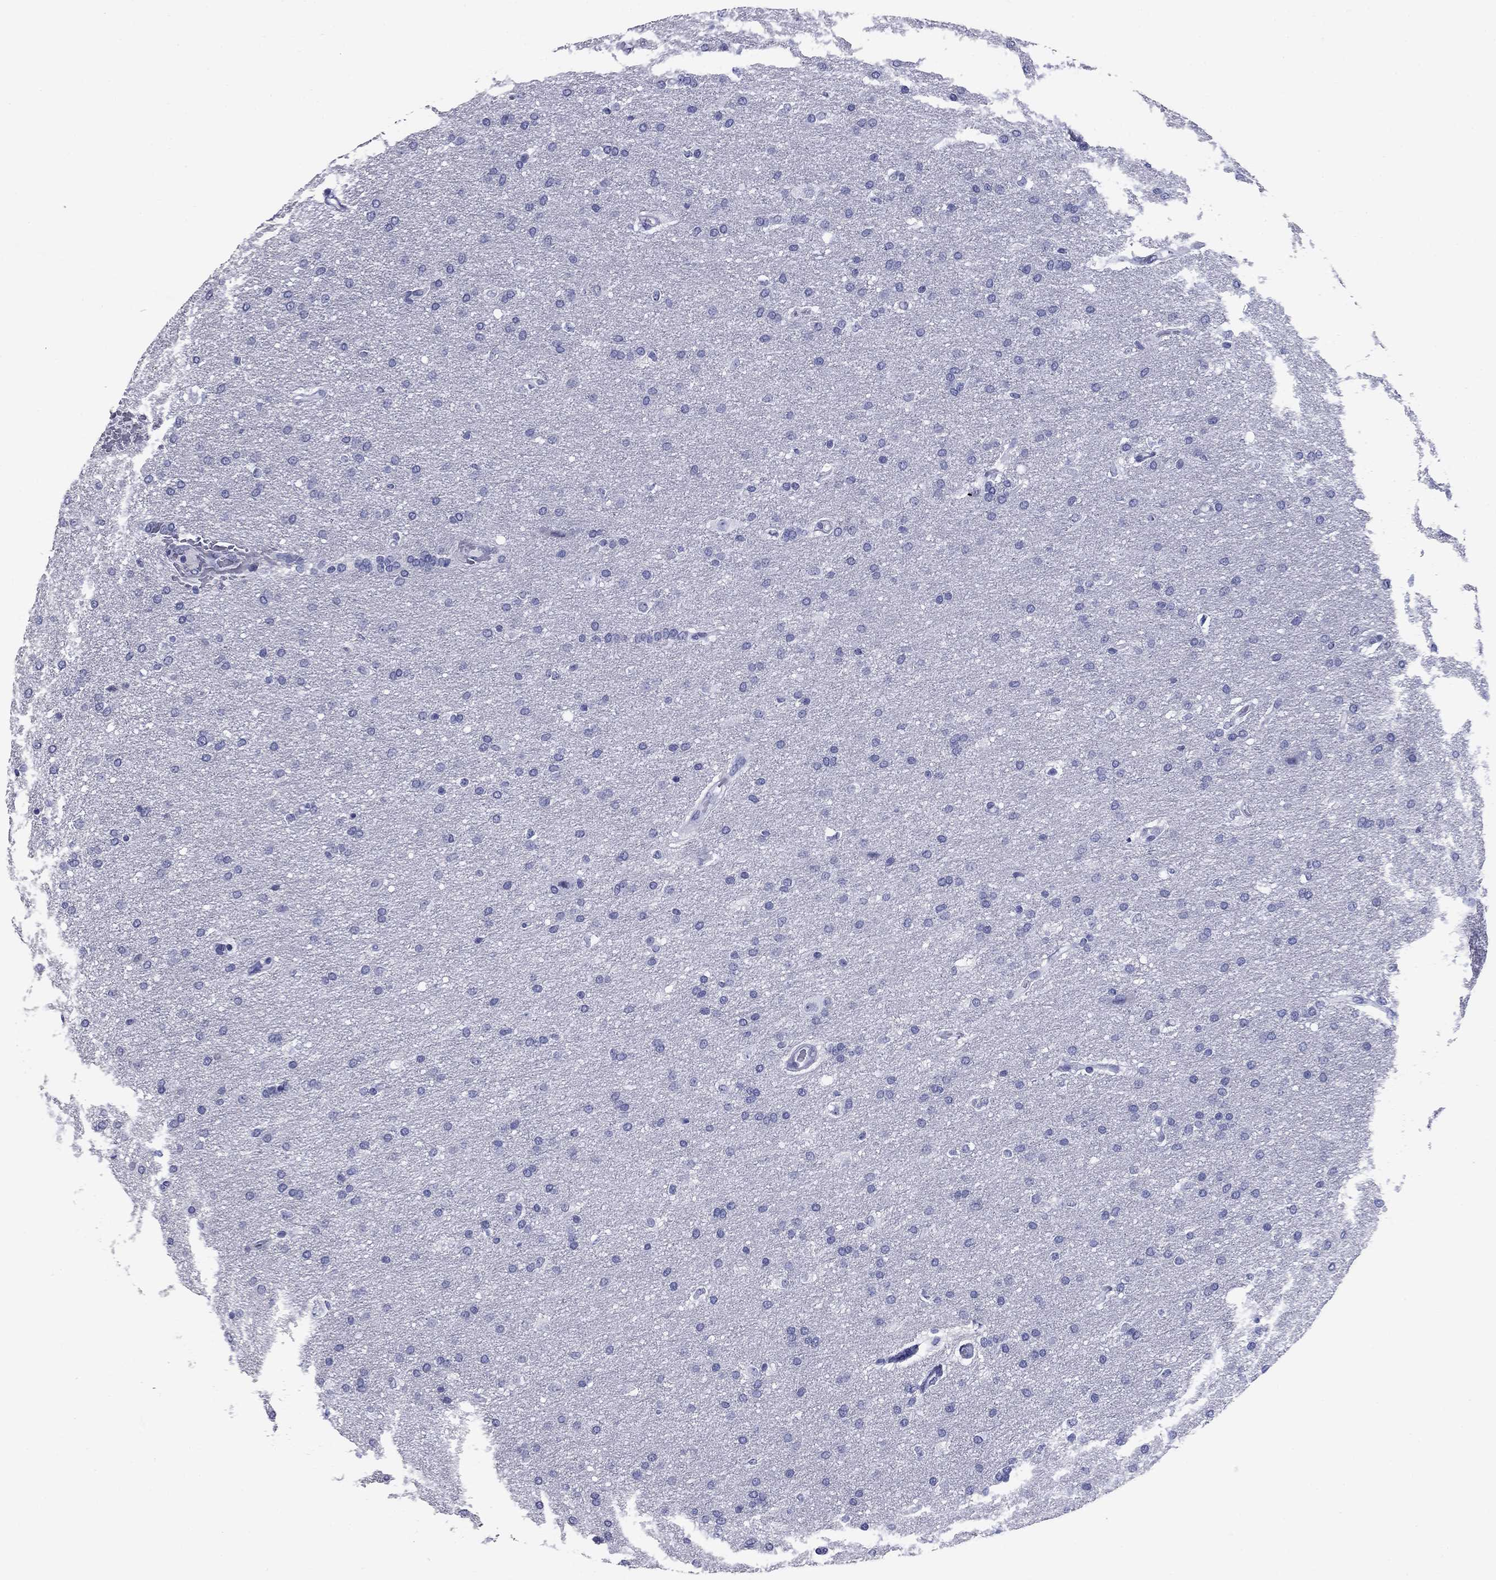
{"staining": {"intensity": "negative", "quantity": "none", "location": "none"}, "tissue": "glioma", "cell_type": "Tumor cells", "image_type": "cancer", "snomed": [{"axis": "morphology", "description": "Glioma, malignant, Low grade"}, {"axis": "topography", "description": "Brain"}], "caption": "This photomicrograph is of low-grade glioma (malignant) stained with IHC to label a protein in brown with the nuclei are counter-stained blue. There is no positivity in tumor cells.", "gene": "NPPA", "patient": {"sex": "female", "age": 37}}